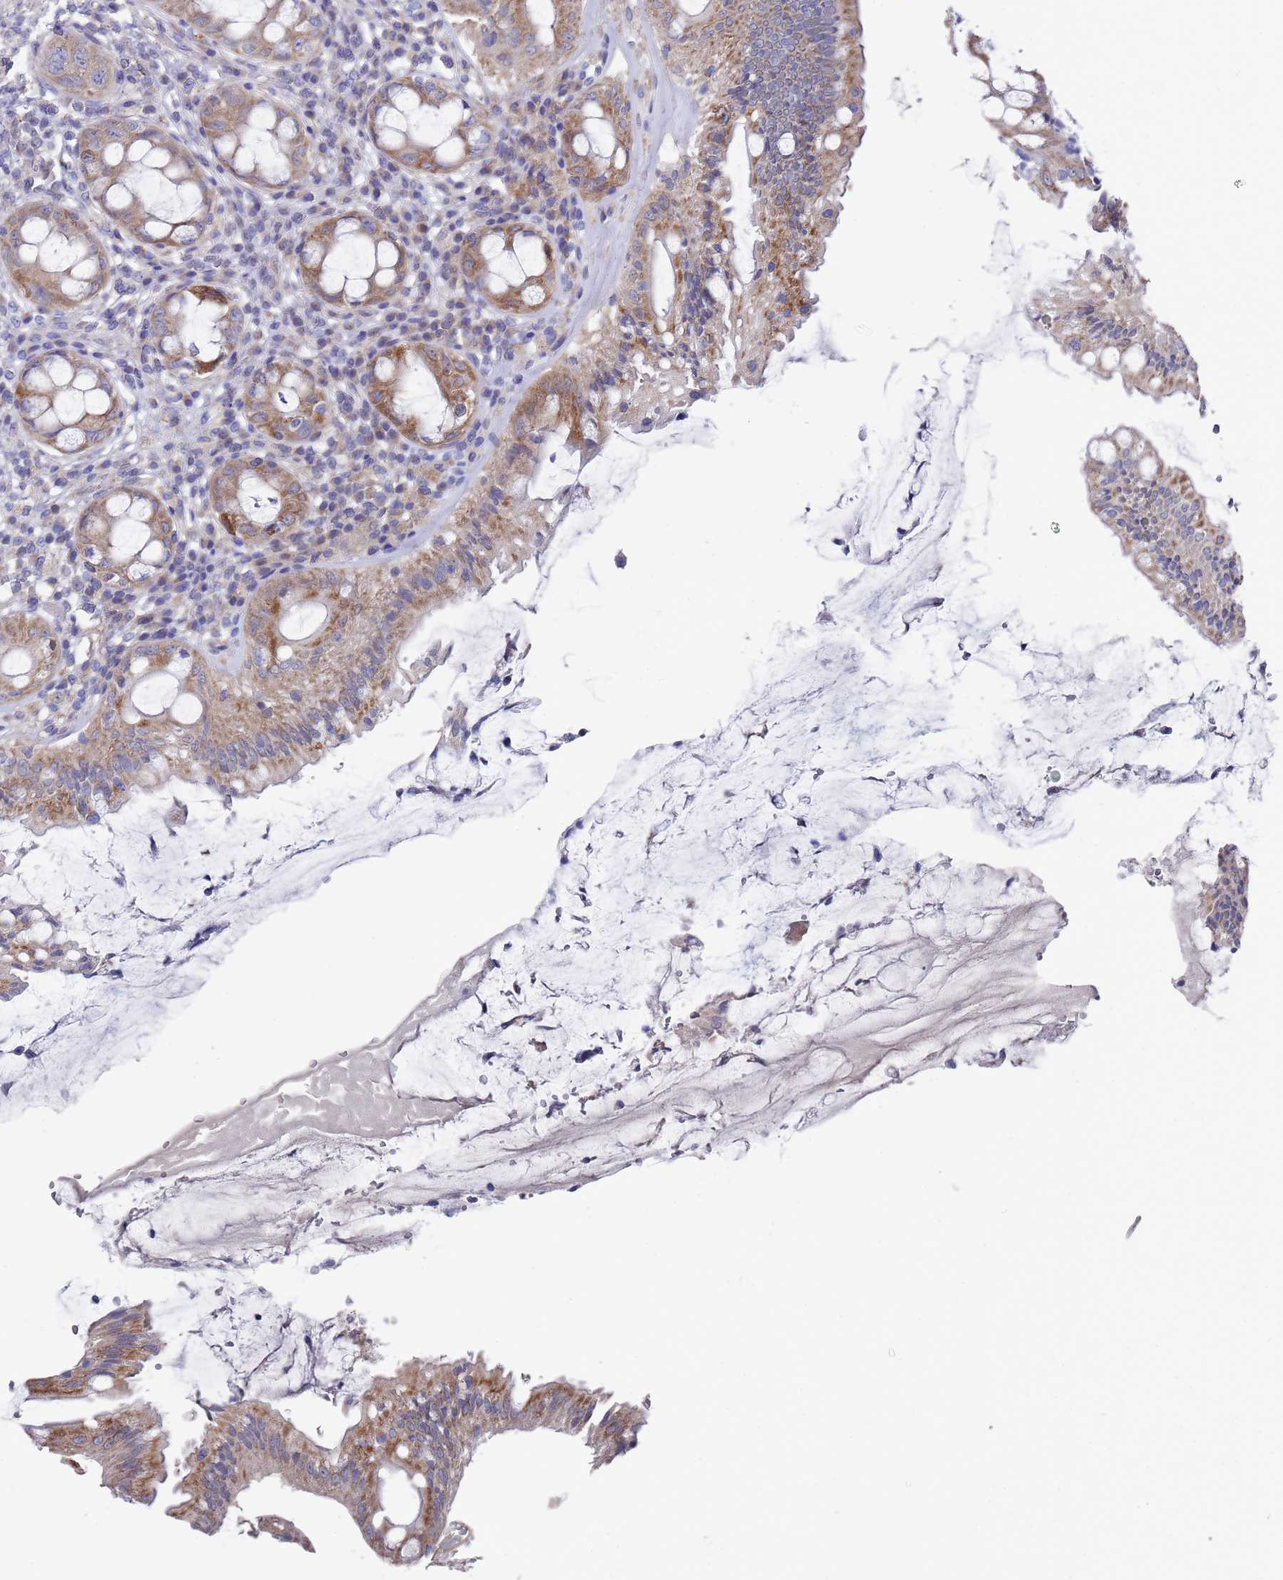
{"staining": {"intensity": "moderate", "quantity": ">75%", "location": "cytoplasmic/membranous"}, "tissue": "rectum", "cell_type": "Glandular cells", "image_type": "normal", "snomed": [{"axis": "morphology", "description": "Normal tissue, NOS"}, {"axis": "topography", "description": "Rectum"}], "caption": "A high-resolution micrograph shows IHC staining of normal rectum, which displays moderate cytoplasmic/membranous staining in about >75% of glandular cells. (Stains: DAB (3,3'-diaminobenzidine) in brown, nuclei in blue, Microscopy: brightfield microscopy at high magnification).", "gene": "SCAPER", "patient": {"sex": "female", "age": 57}}